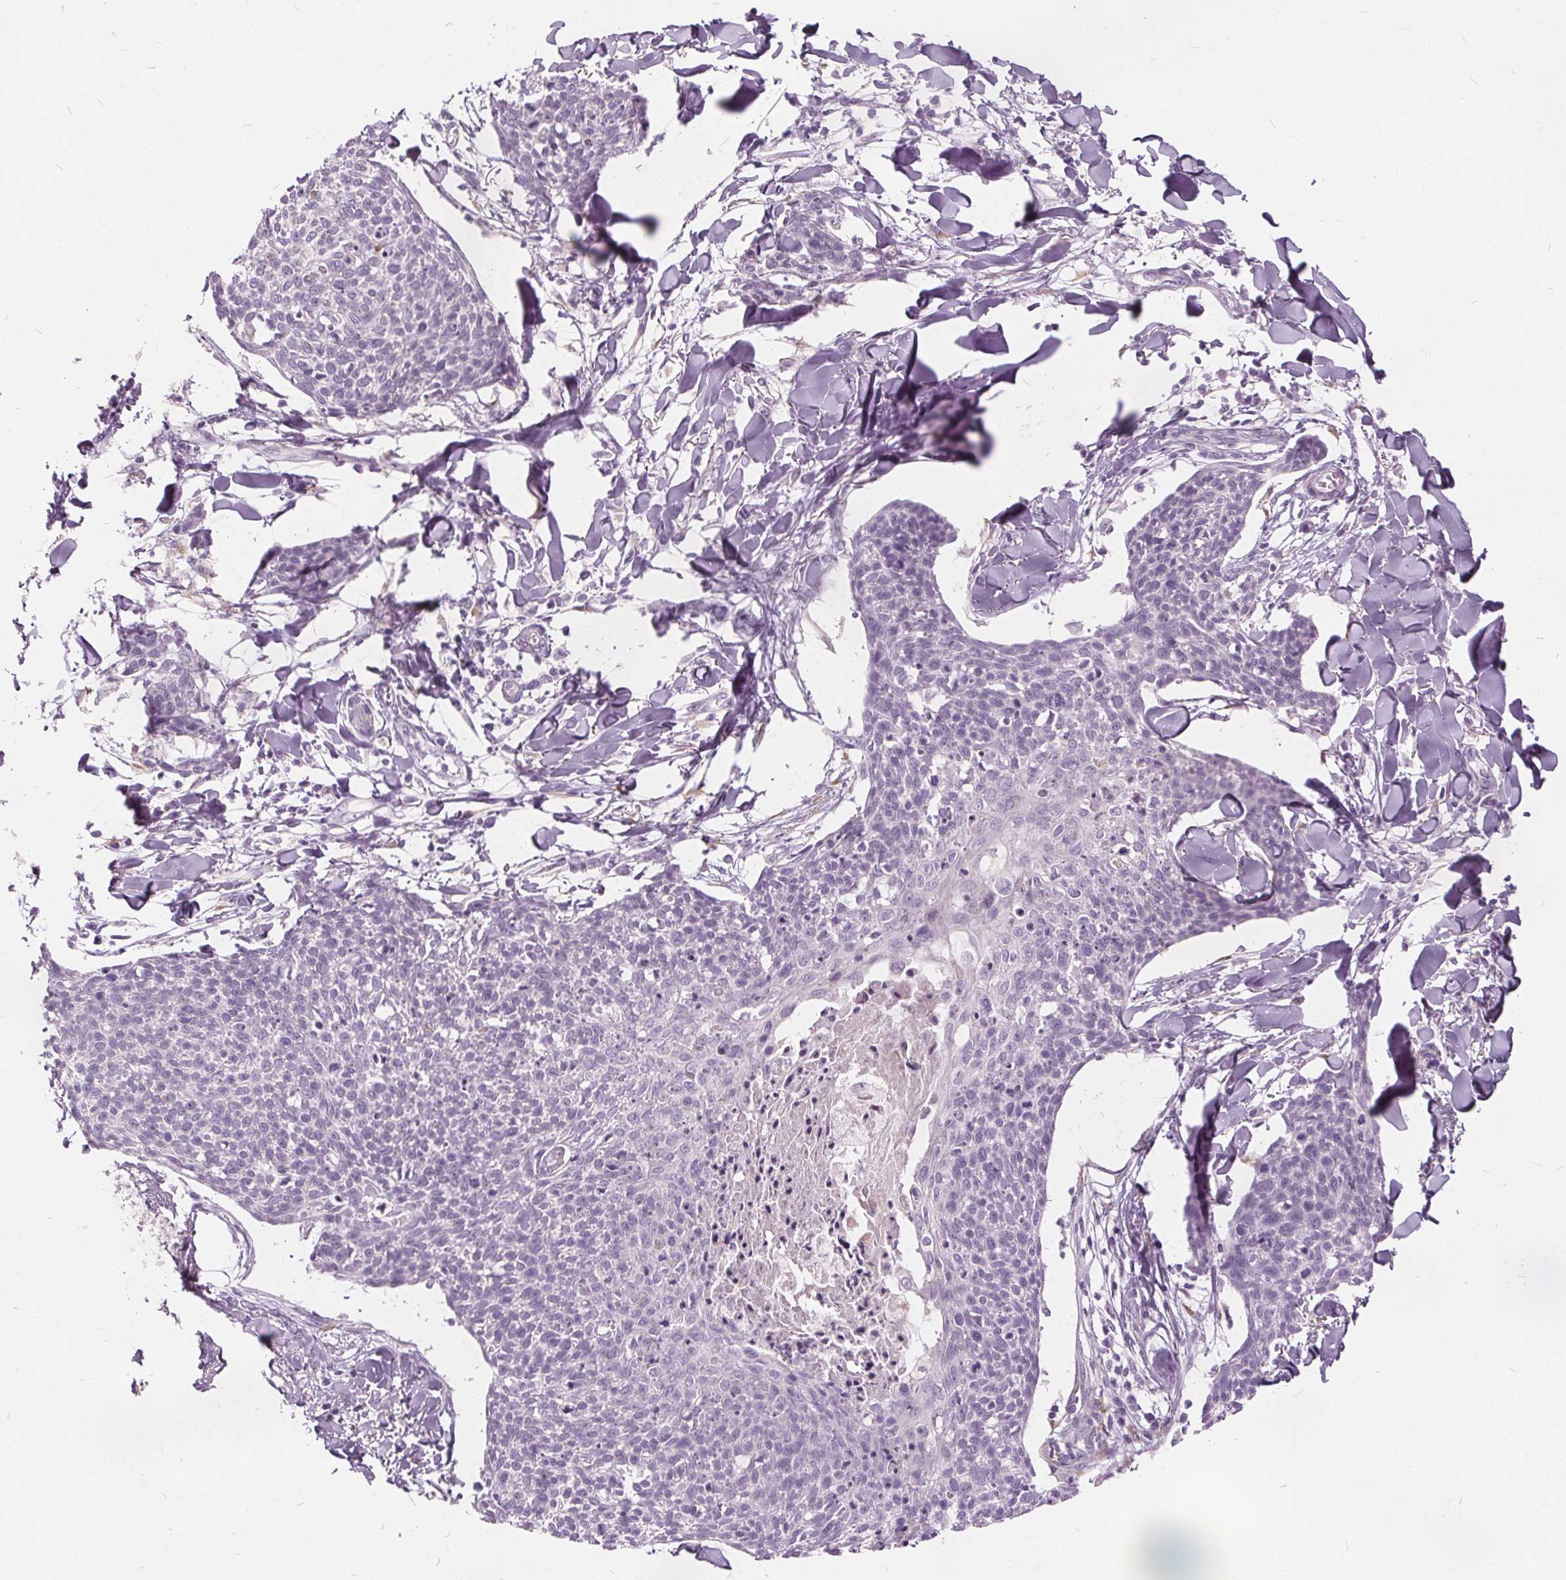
{"staining": {"intensity": "negative", "quantity": "none", "location": "none"}, "tissue": "skin cancer", "cell_type": "Tumor cells", "image_type": "cancer", "snomed": [{"axis": "morphology", "description": "Squamous cell carcinoma, NOS"}, {"axis": "topography", "description": "Skin"}, {"axis": "topography", "description": "Vulva"}], "caption": "Immunohistochemistry (IHC) image of neoplastic tissue: squamous cell carcinoma (skin) stained with DAB (3,3'-diaminobenzidine) shows no significant protein expression in tumor cells.", "gene": "ACOX2", "patient": {"sex": "female", "age": 75}}